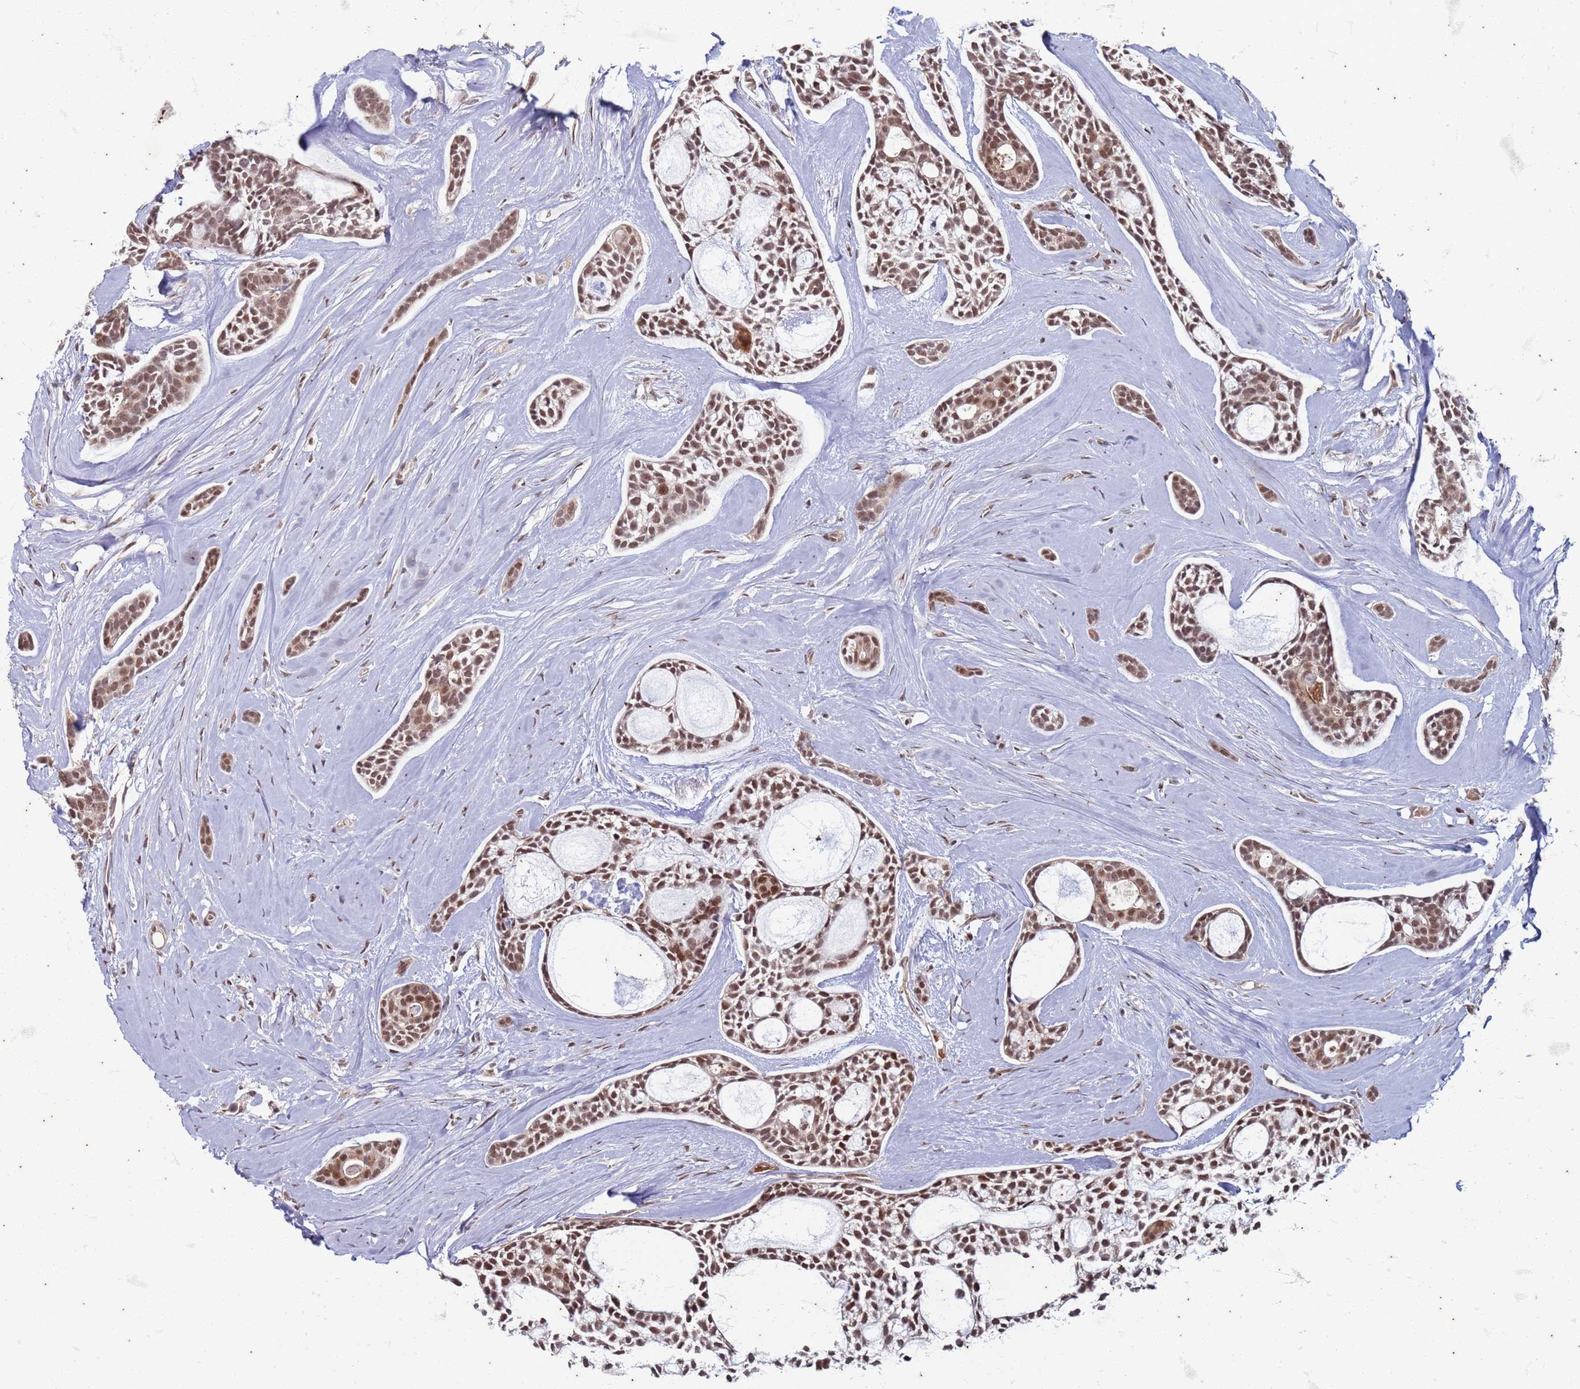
{"staining": {"intensity": "moderate", "quantity": ">75%", "location": "nuclear"}, "tissue": "head and neck cancer", "cell_type": "Tumor cells", "image_type": "cancer", "snomed": [{"axis": "morphology", "description": "Adenocarcinoma, NOS"}, {"axis": "topography", "description": "Subcutis"}, {"axis": "topography", "description": "Head-Neck"}], "caption": "Protein staining of adenocarcinoma (head and neck) tissue shows moderate nuclear positivity in about >75% of tumor cells. (DAB (3,3'-diaminobenzidine) = brown stain, brightfield microscopy at high magnification).", "gene": "TRMT6", "patient": {"sex": "female", "age": 73}}